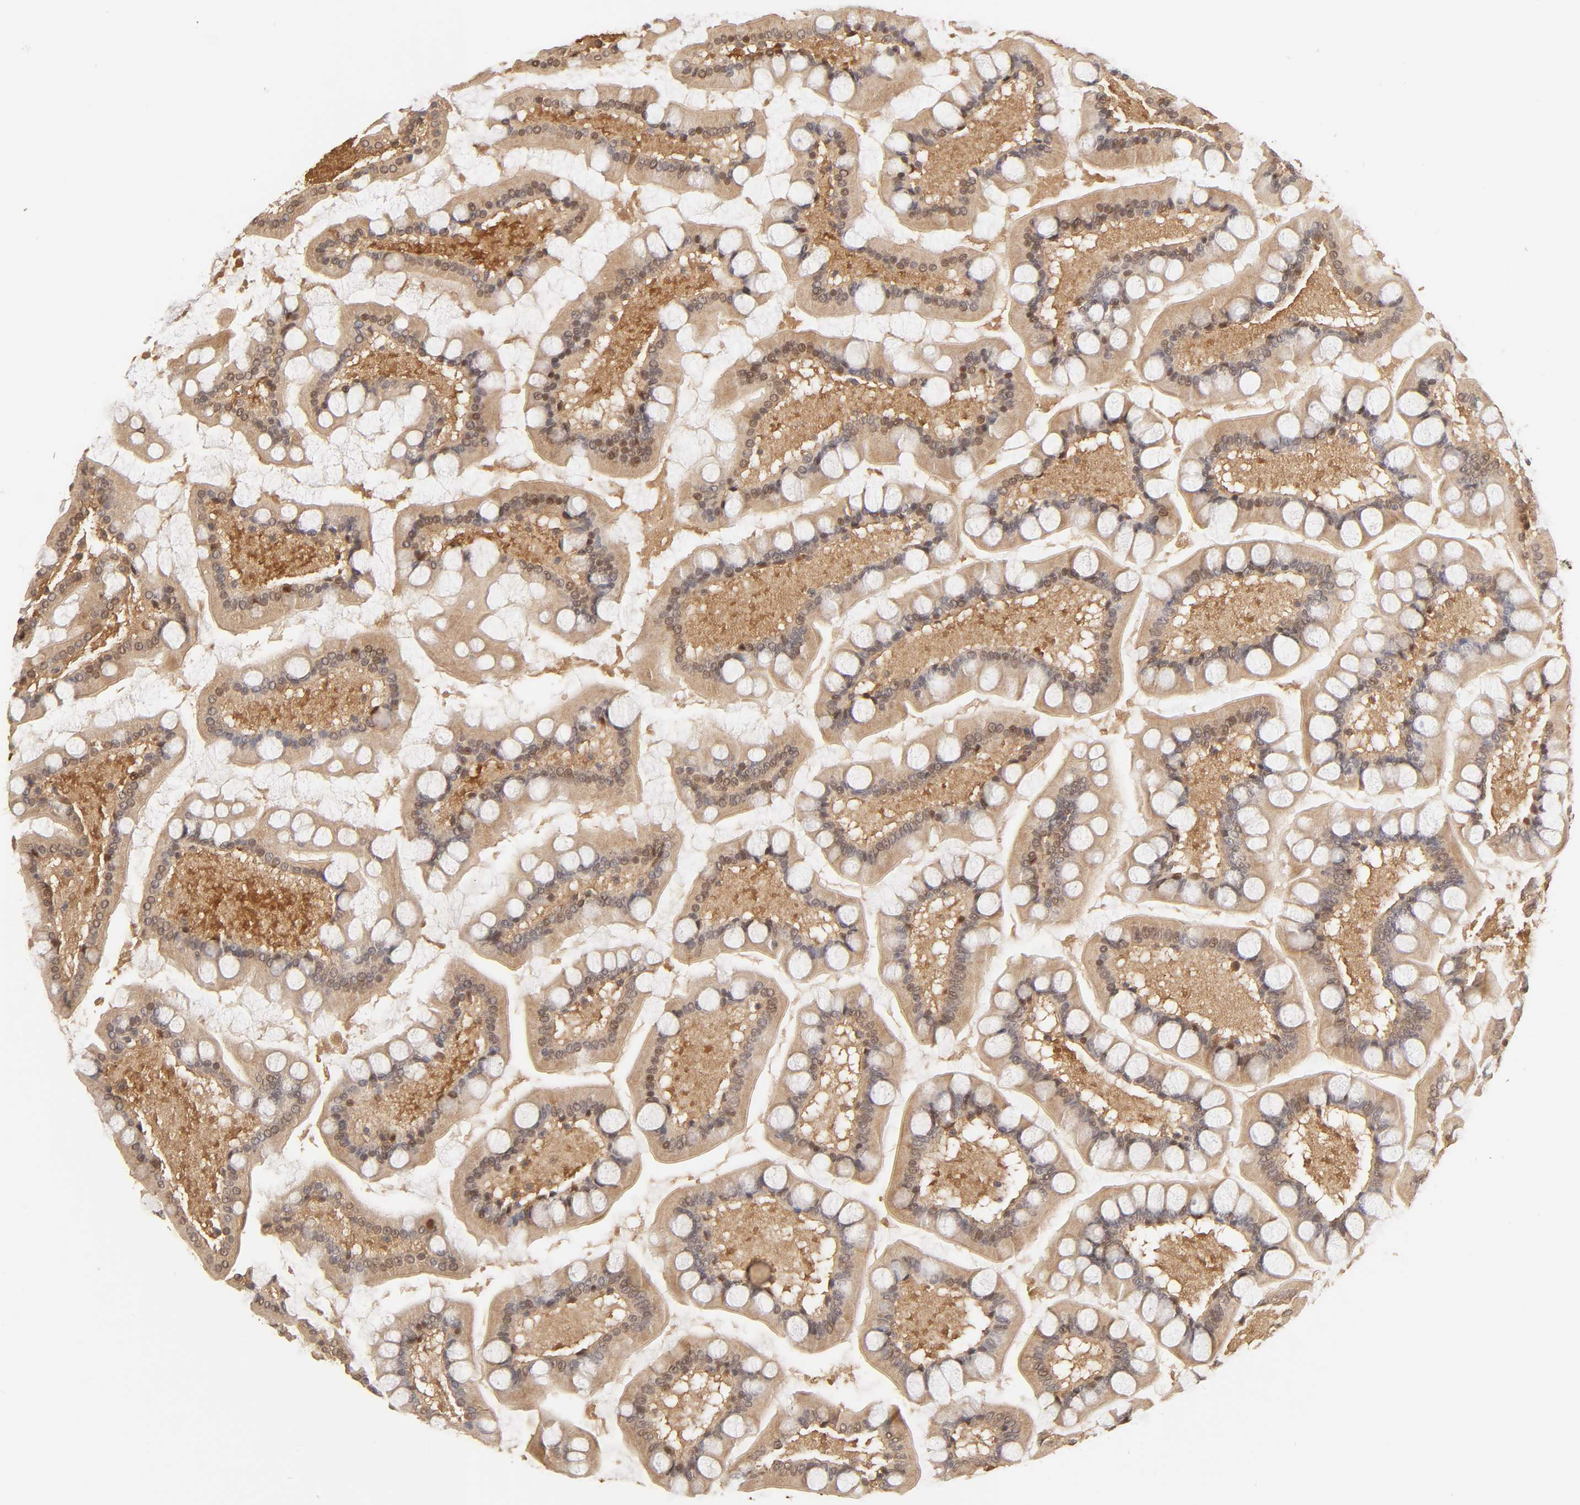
{"staining": {"intensity": "moderate", "quantity": ">75%", "location": "cytoplasmic/membranous"}, "tissue": "small intestine", "cell_type": "Glandular cells", "image_type": "normal", "snomed": [{"axis": "morphology", "description": "Normal tissue, NOS"}, {"axis": "topography", "description": "Small intestine"}], "caption": "Protein expression analysis of unremarkable small intestine exhibits moderate cytoplasmic/membranous positivity in approximately >75% of glandular cells. The staining was performed using DAB, with brown indicating positive protein expression. Nuclei are stained blue with hematoxylin.", "gene": "MAPK1", "patient": {"sex": "male", "age": 41}}